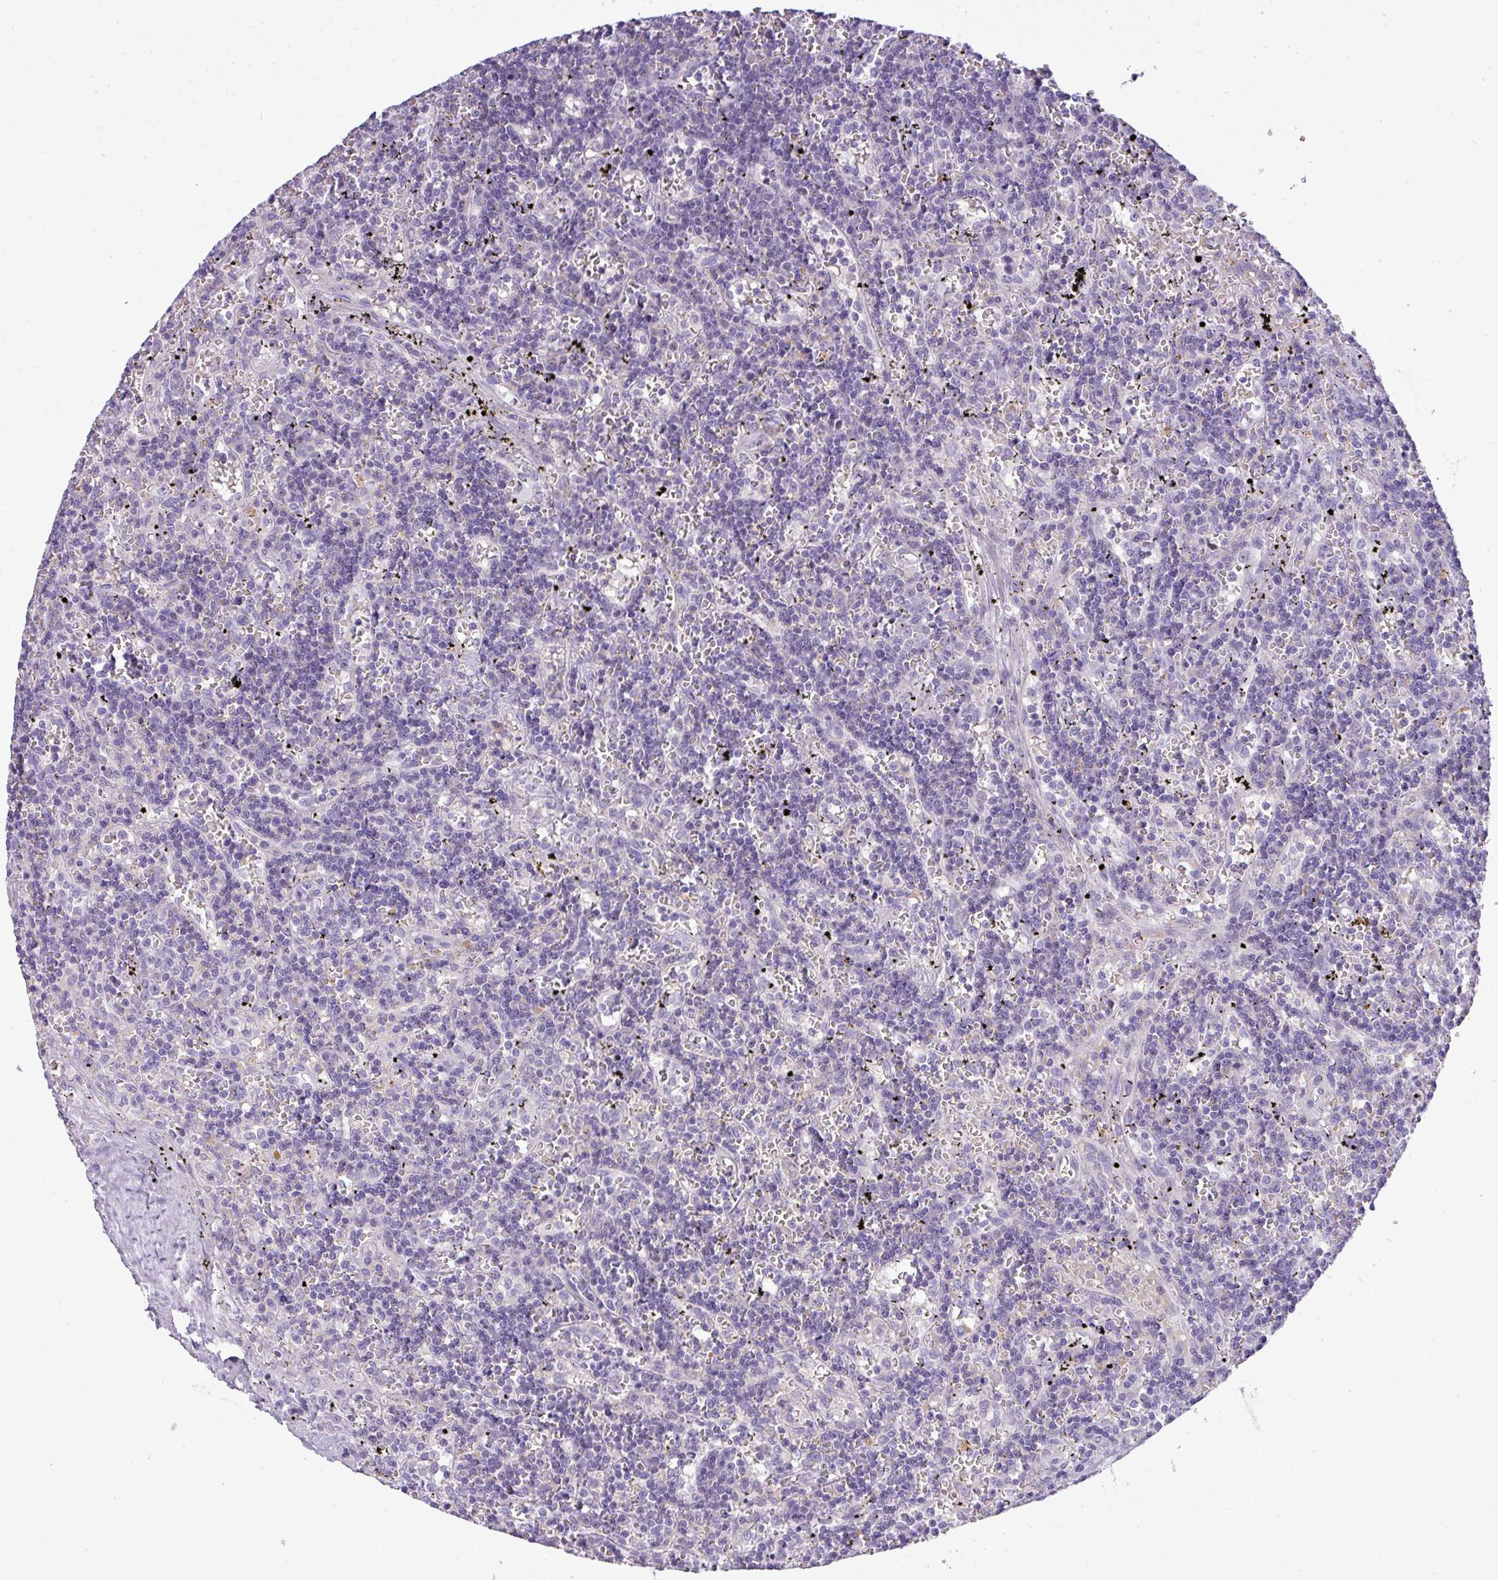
{"staining": {"intensity": "negative", "quantity": "none", "location": "none"}, "tissue": "lymphoma", "cell_type": "Tumor cells", "image_type": "cancer", "snomed": [{"axis": "morphology", "description": "Malignant lymphoma, non-Hodgkin's type, Low grade"}, {"axis": "topography", "description": "Spleen"}], "caption": "Lymphoma stained for a protein using immunohistochemistry (IHC) reveals no expression tumor cells.", "gene": "C4B", "patient": {"sex": "male", "age": 60}}